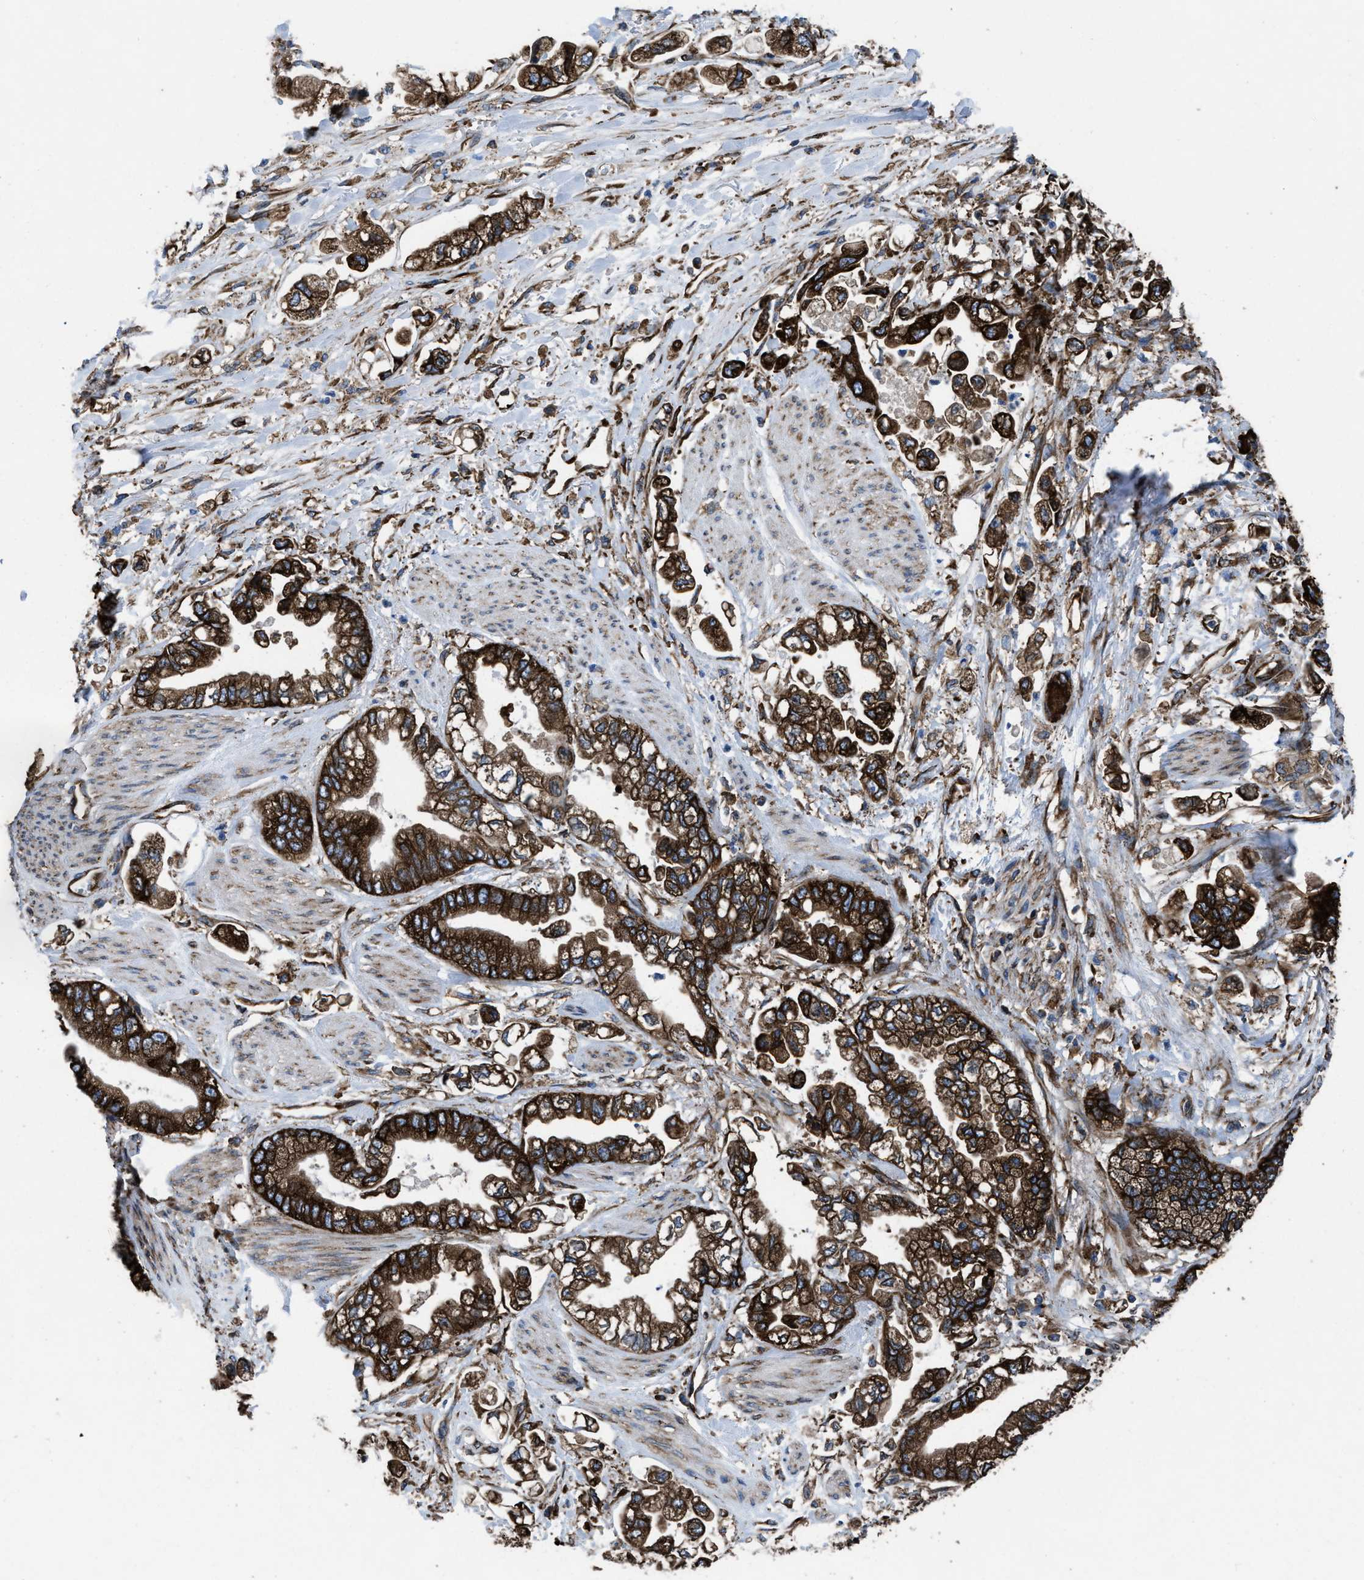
{"staining": {"intensity": "strong", "quantity": ">75%", "location": "cytoplasmic/membranous"}, "tissue": "stomach cancer", "cell_type": "Tumor cells", "image_type": "cancer", "snomed": [{"axis": "morphology", "description": "Normal tissue, NOS"}, {"axis": "morphology", "description": "Adenocarcinoma, NOS"}, {"axis": "topography", "description": "Stomach"}], "caption": "Strong cytoplasmic/membranous expression for a protein is appreciated in about >75% of tumor cells of stomach cancer (adenocarcinoma) using IHC.", "gene": "CAPRIN1", "patient": {"sex": "male", "age": 62}}